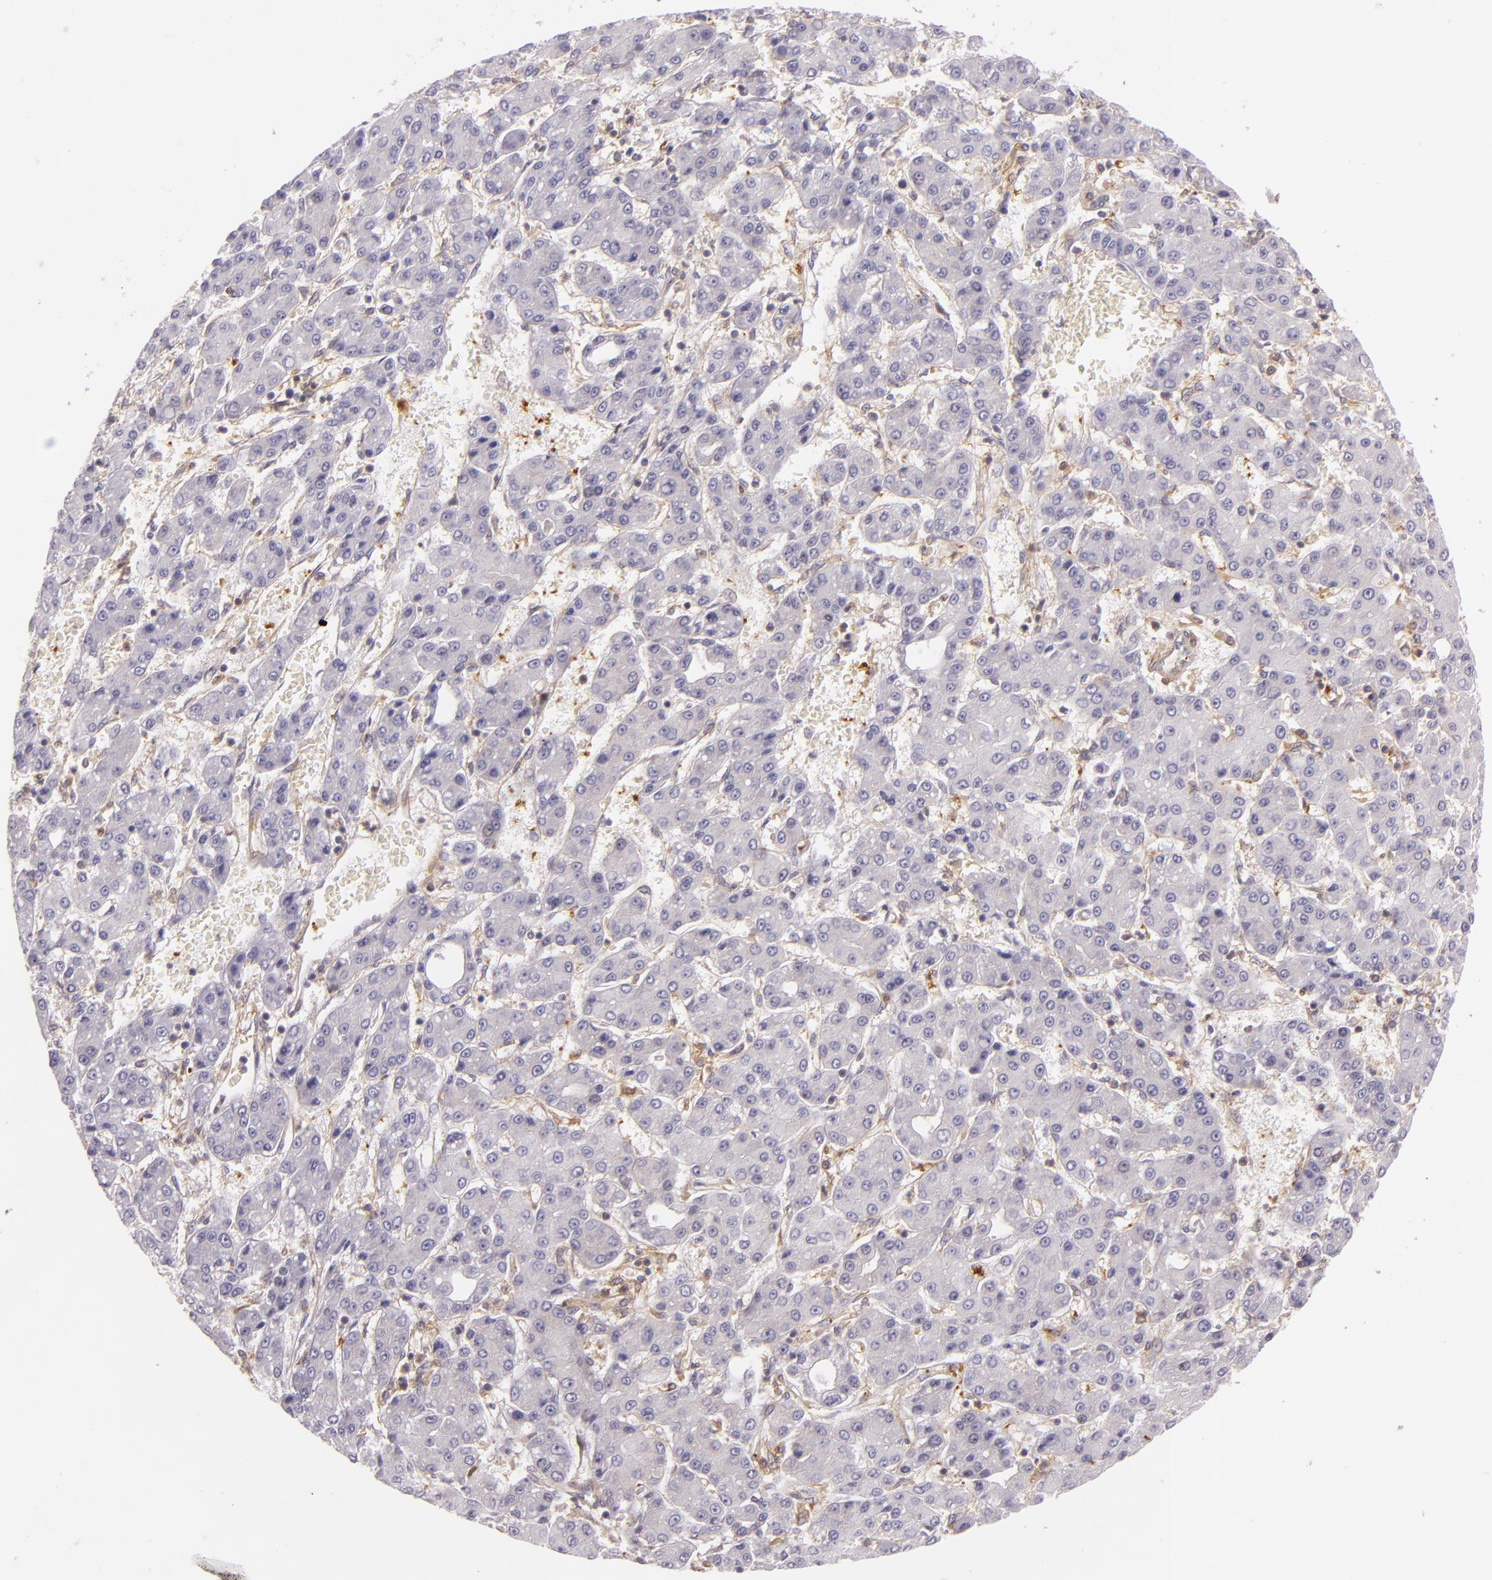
{"staining": {"intensity": "negative", "quantity": "none", "location": "none"}, "tissue": "liver cancer", "cell_type": "Tumor cells", "image_type": "cancer", "snomed": [{"axis": "morphology", "description": "Carcinoma, Hepatocellular, NOS"}, {"axis": "topography", "description": "Liver"}], "caption": "Tumor cells show no significant staining in liver cancer.", "gene": "TLN1", "patient": {"sex": "male", "age": 69}}